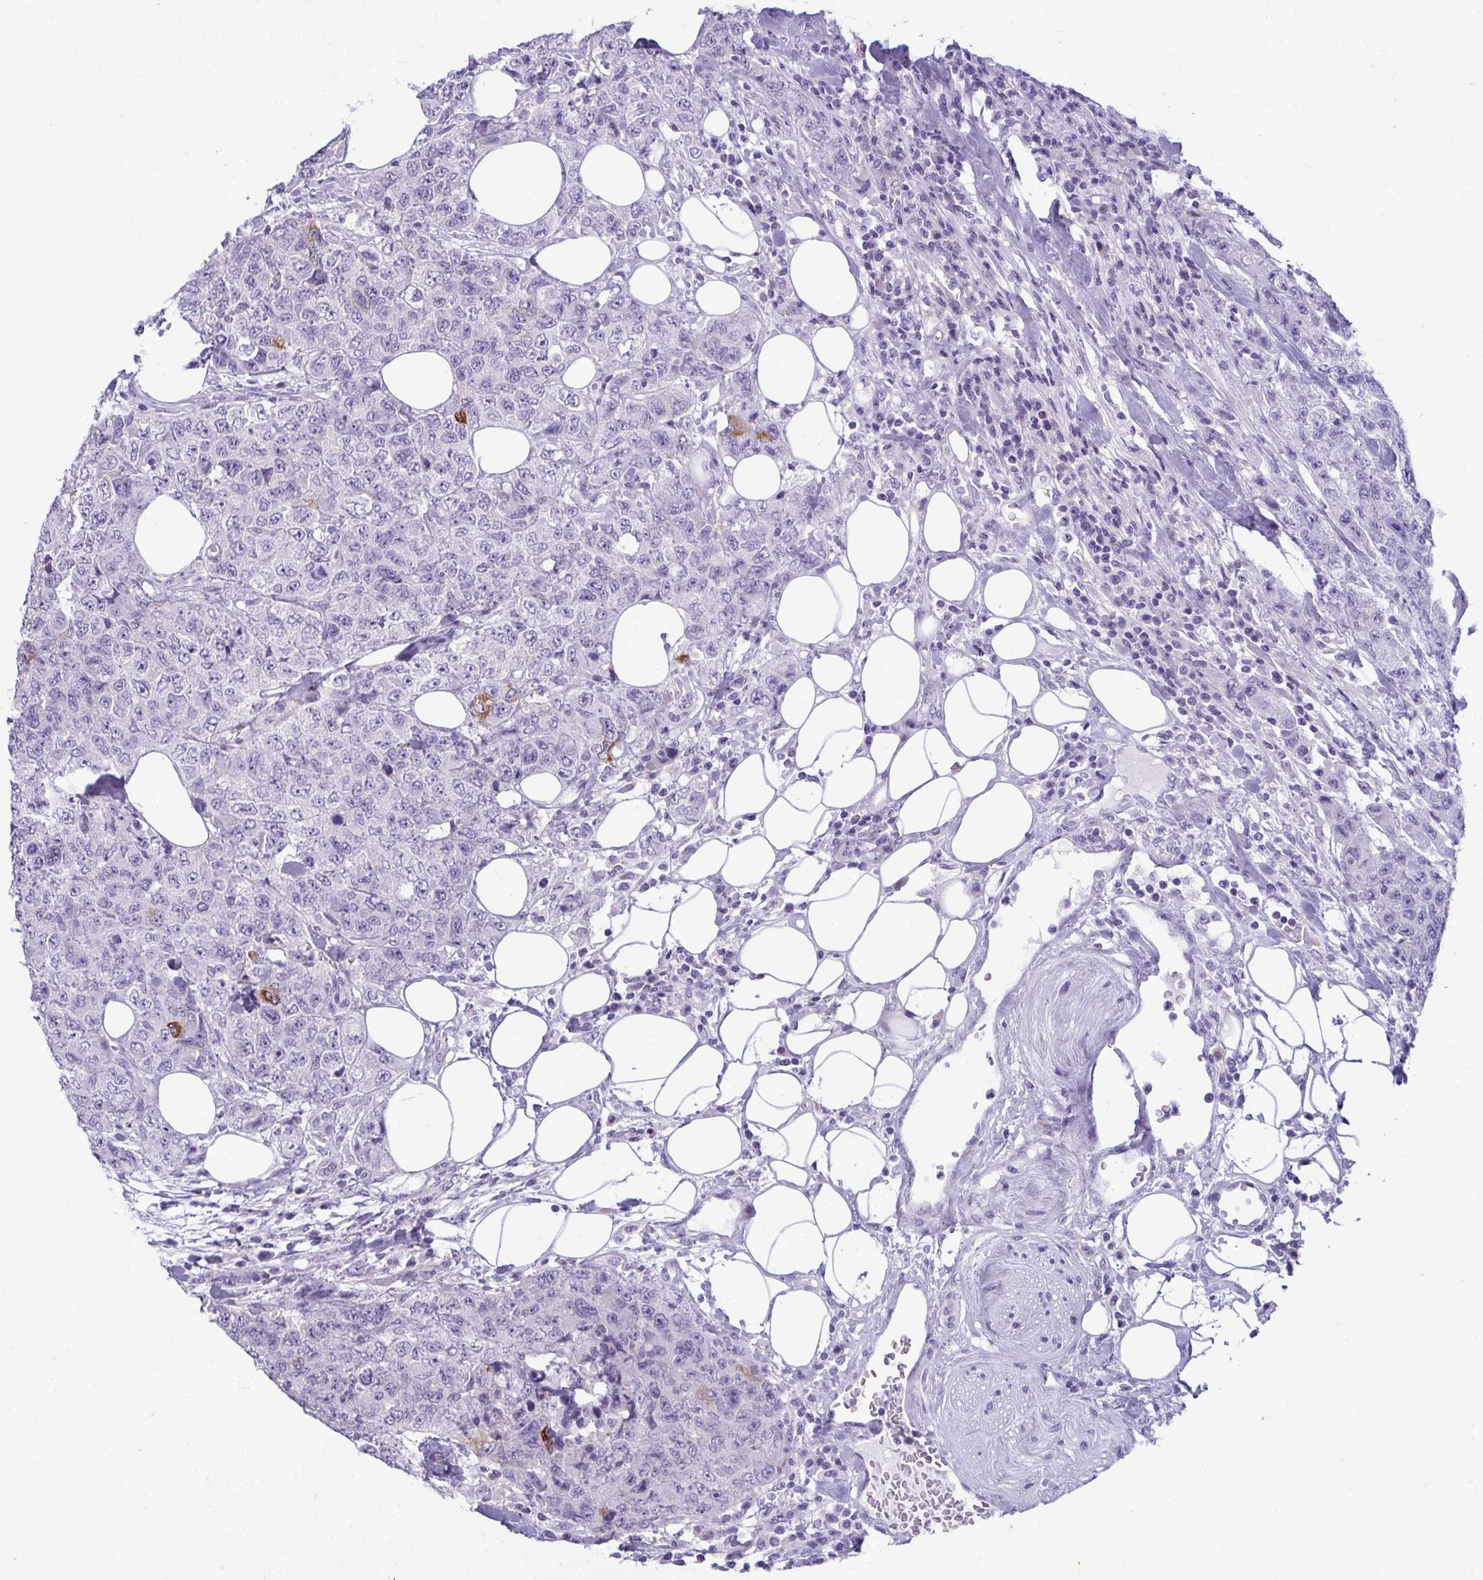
{"staining": {"intensity": "negative", "quantity": "none", "location": "none"}, "tissue": "urothelial cancer", "cell_type": "Tumor cells", "image_type": "cancer", "snomed": [{"axis": "morphology", "description": "Urothelial carcinoma, High grade"}, {"axis": "topography", "description": "Urinary bladder"}], "caption": "The histopathology image shows no significant expression in tumor cells of urothelial carcinoma (high-grade). The staining is performed using DAB brown chromogen with nuclei counter-stained in using hematoxylin.", "gene": "SERPINI1", "patient": {"sex": "female", "age": 78}}